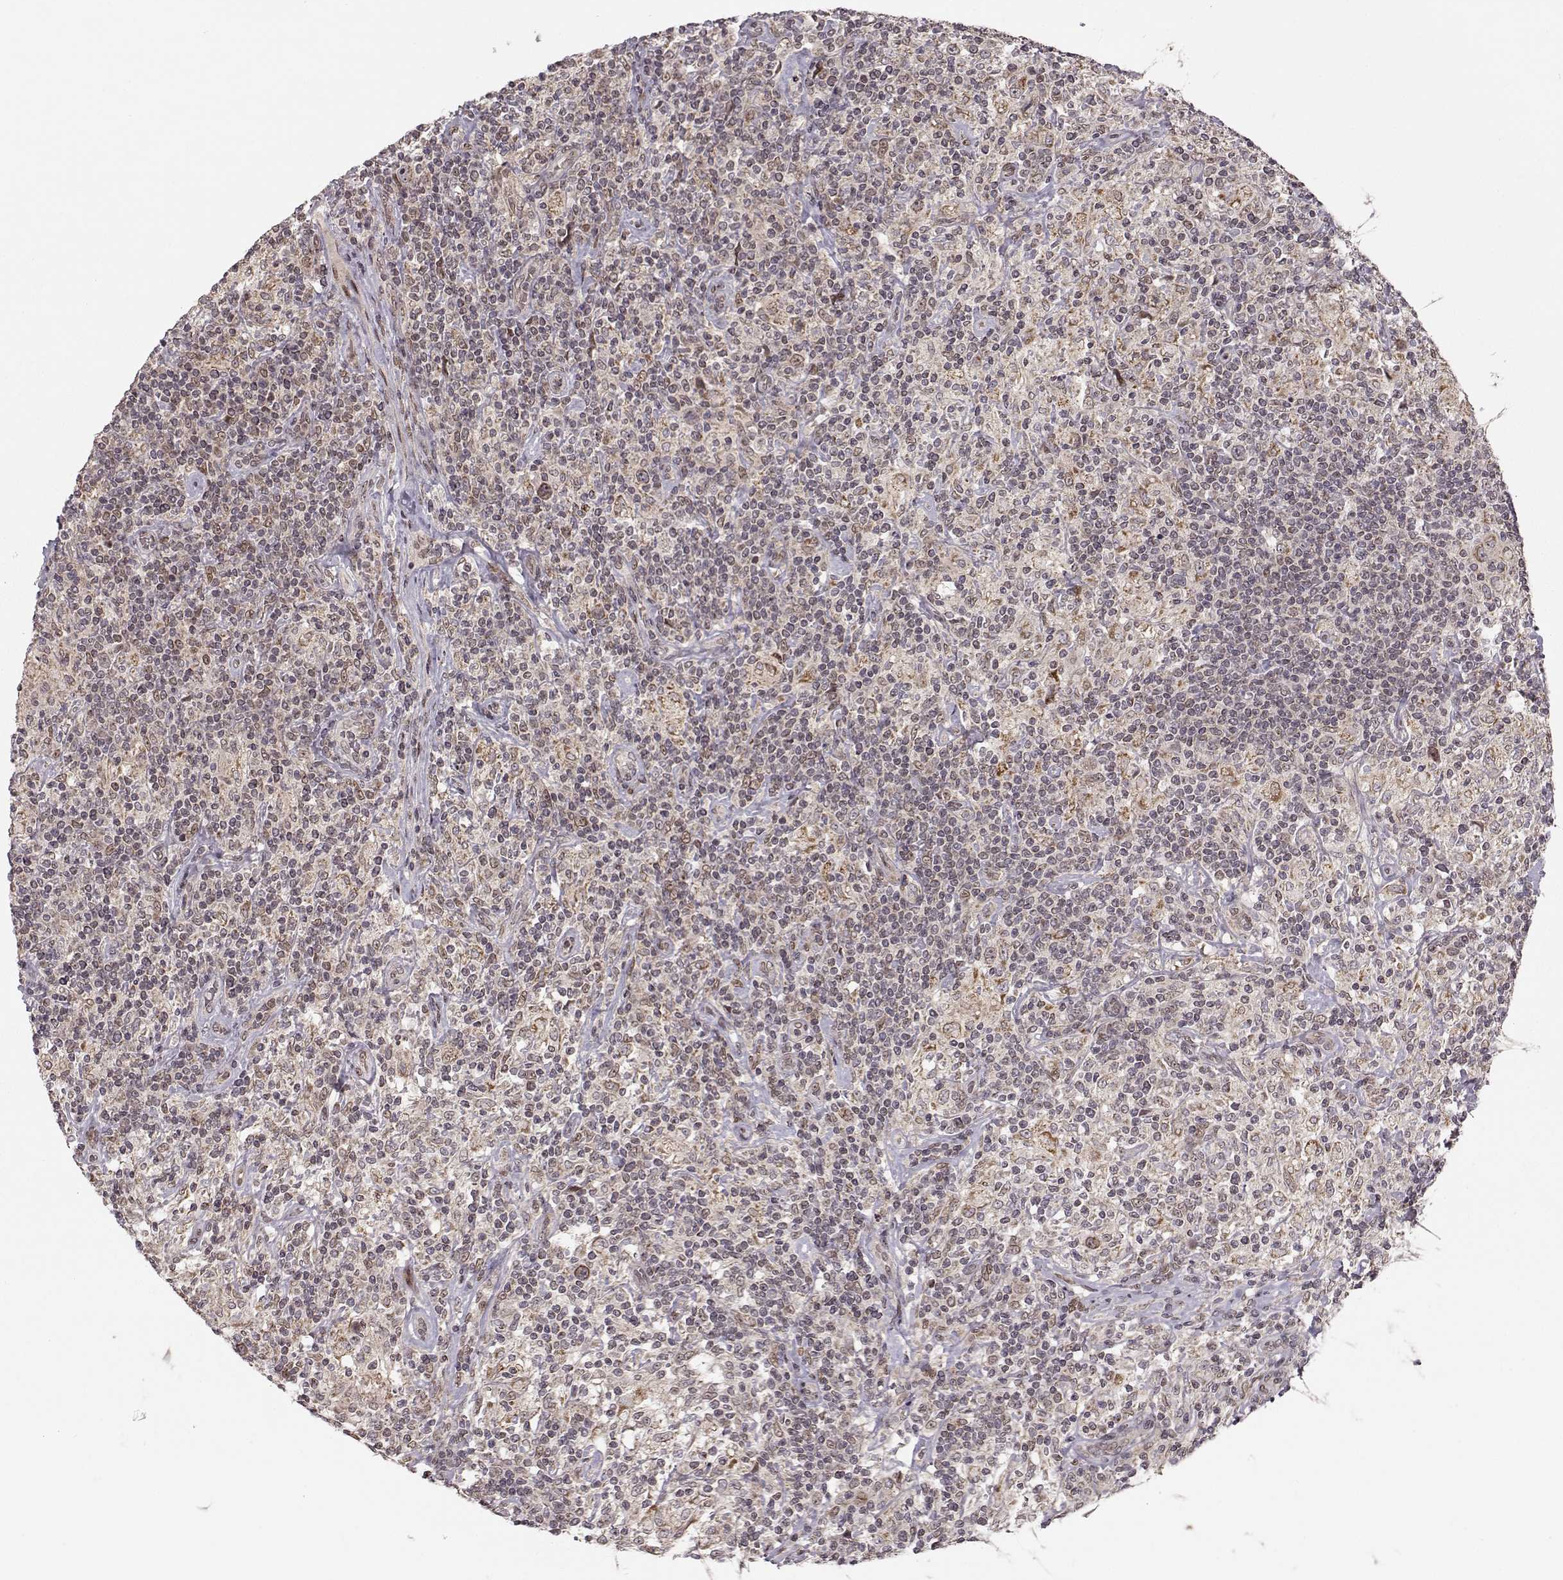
{"staining": {"intensity": "moderate", "quantity": "<25%", "location": "cytoplasmic/membranous"}, "tissue": "lymphoma", "cell_type": "Tumor cells", "image_type": "cancer", "snomed": [{"axis": "morphology", "description": "Hodgkin's disease, NOS"}, {"axis": "topography", "description": "Lymph node"}], "caption": "Immunohistochemistry (IHC) micrograph of neoplastic tissue: human Hodgkin's disease stained using immunohistochemistry shows low levels of moderate protein expression localized specifically in the cytoplasmic/membranous of tumor cells, appearing as a cytoplasmic/membranous brown color.", "gene": "RAI1", "patient": {"sex": "male", "age": 70}}